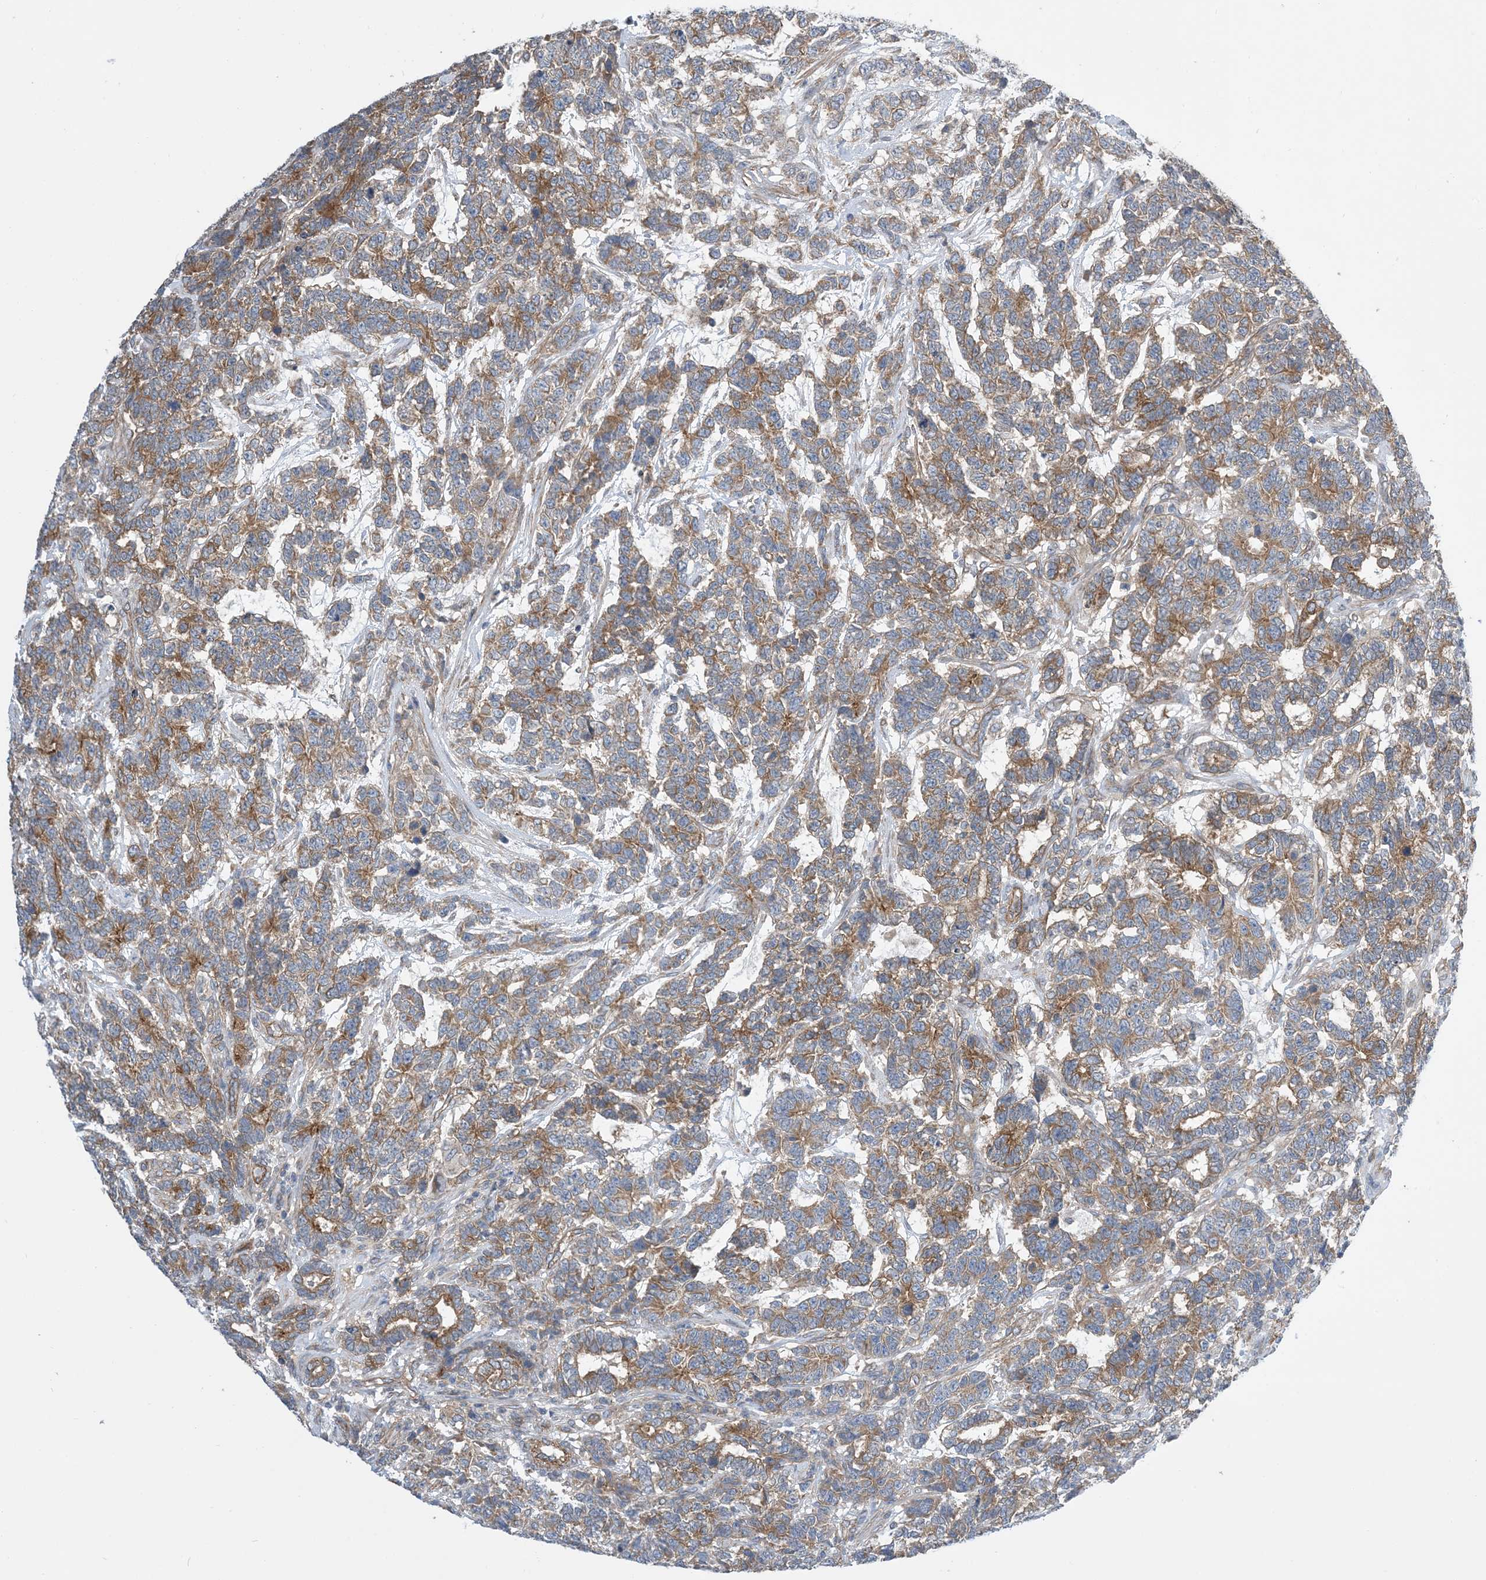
{"staining": {"intensity": "moderate", "quantity": ">75%", "location": "cytoplasmic/membranous"}, "tissue": "testis cancer", "cell_type": "Tumor cells", "image_type": "cancer", "snomed": [{"axis": "morphology", "description": "Carcinoma, Embryonal, NOS"}, {"axis": "topography", "description": "Testis"}], "caption": "Approximately >75% of tumor cells in human testis cancer (embryonal carcinoma) display moderate cytoplasmic/membranous protein positivity as visualized by brown immunohistochemical staining.", "gene": "EHBP1", "patient": {"sex": "male", "age": 26}}